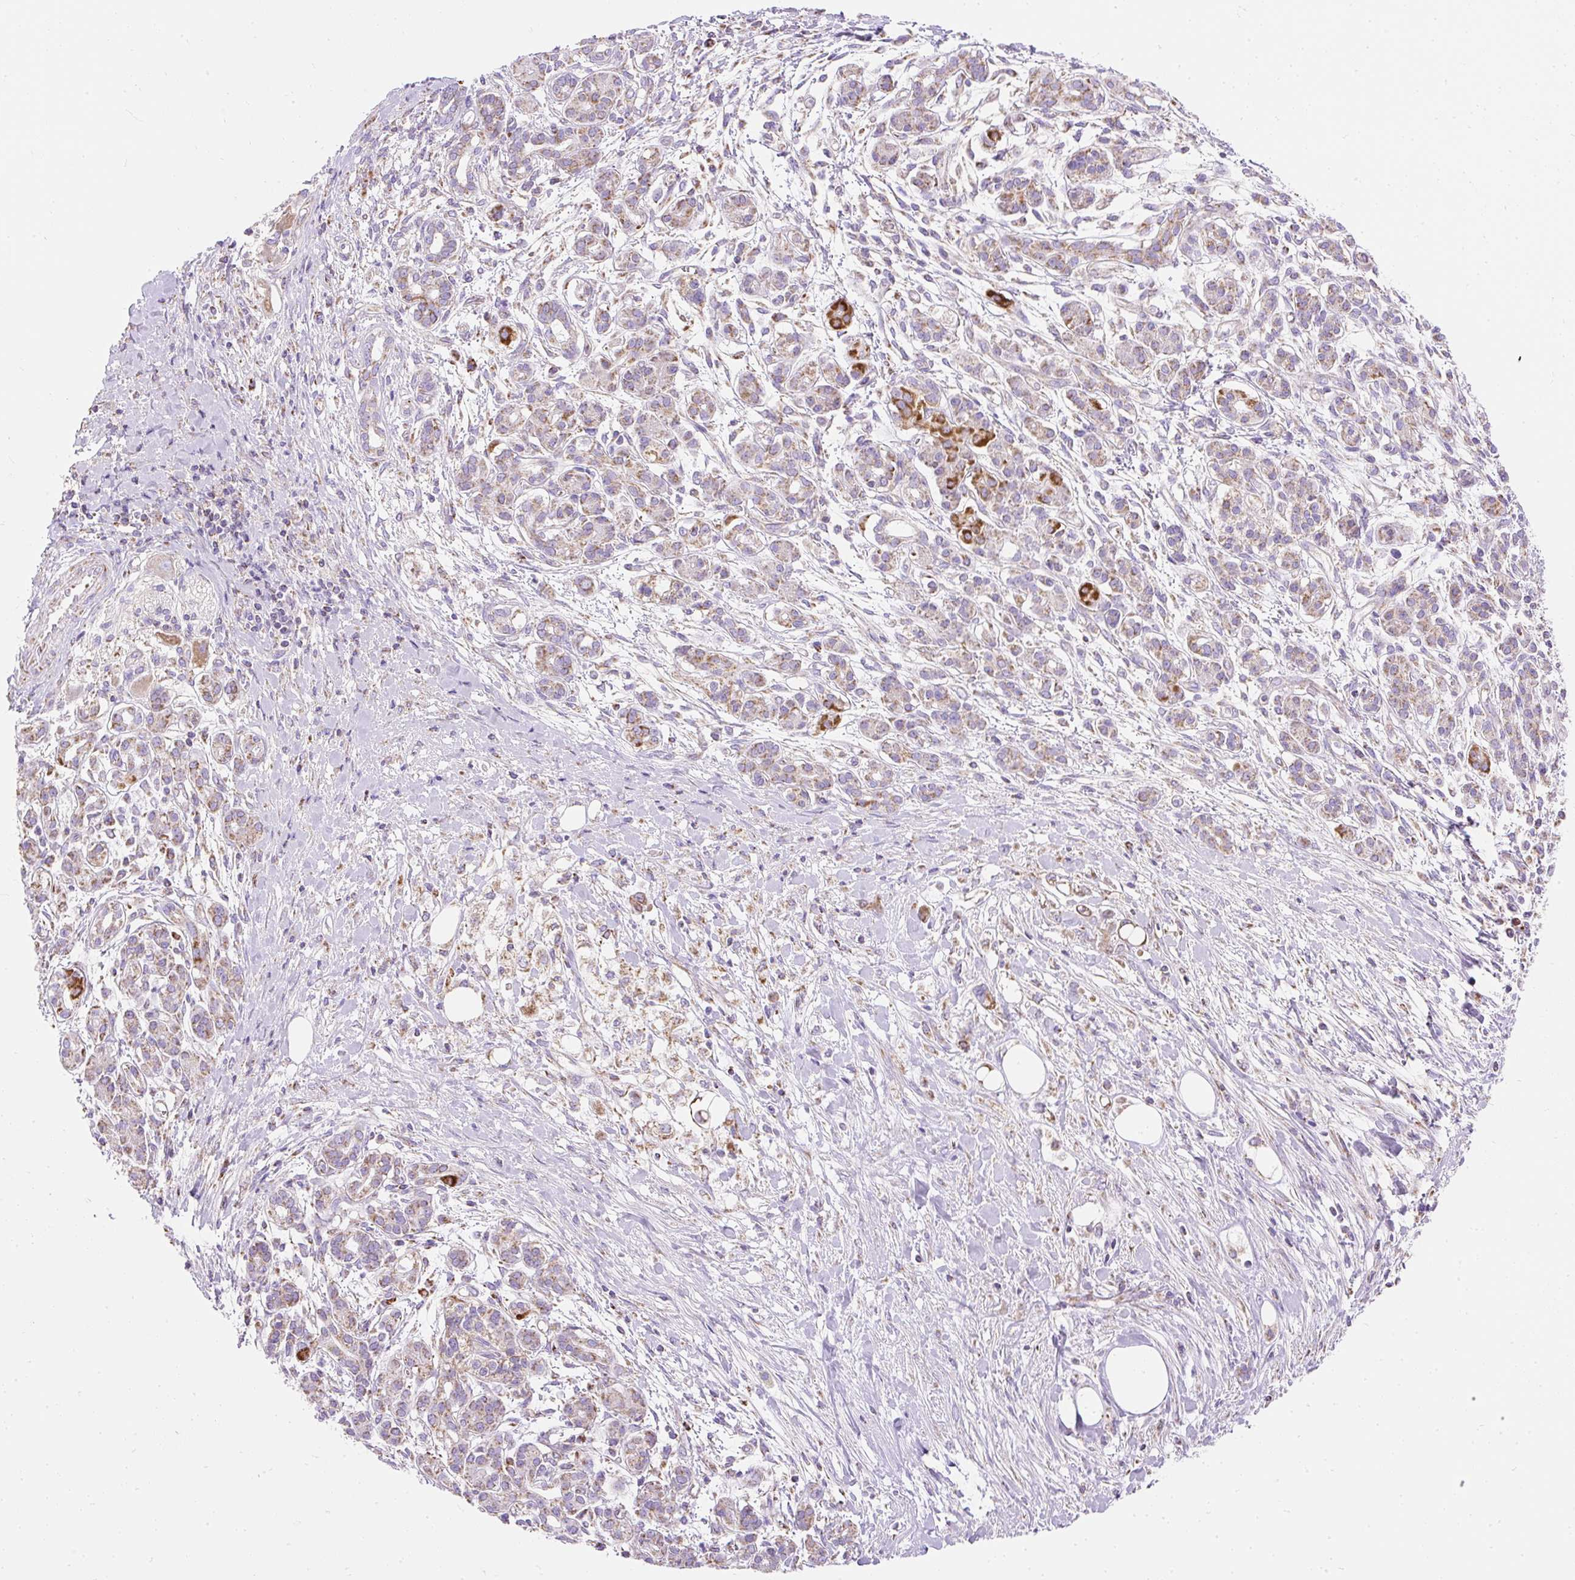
{"staining": {"intensity": "moderate", "quantity": ">75%", "location": "cytoplasmic/membranous"}, "tissue": "pancreatic cancer", "cell_type": "Tumor cells", "image_type": "cancer", "snomed": [{"axis": "morphology", "description": "Adenocarcinoma, NOS"}, {"axis": "topography", "description": "Pancreas"}], "caption": "A high-resolution photomicrograph shows immunohistochemistry (IHC) staining of pancreatic adenocarcinoma, which displays moderate cytoplasmic/membranous positivity in approximately >75% of tumor cells. The staining was performed using DAB (3,3'-diaminobenzidine) to visualize the protein expression in brown, while the nuclei were stained in blue with hematoxylin (Magnification: 20x).", "gene": "DAAM2", "patient": {"sex": "male", "age": 48}}